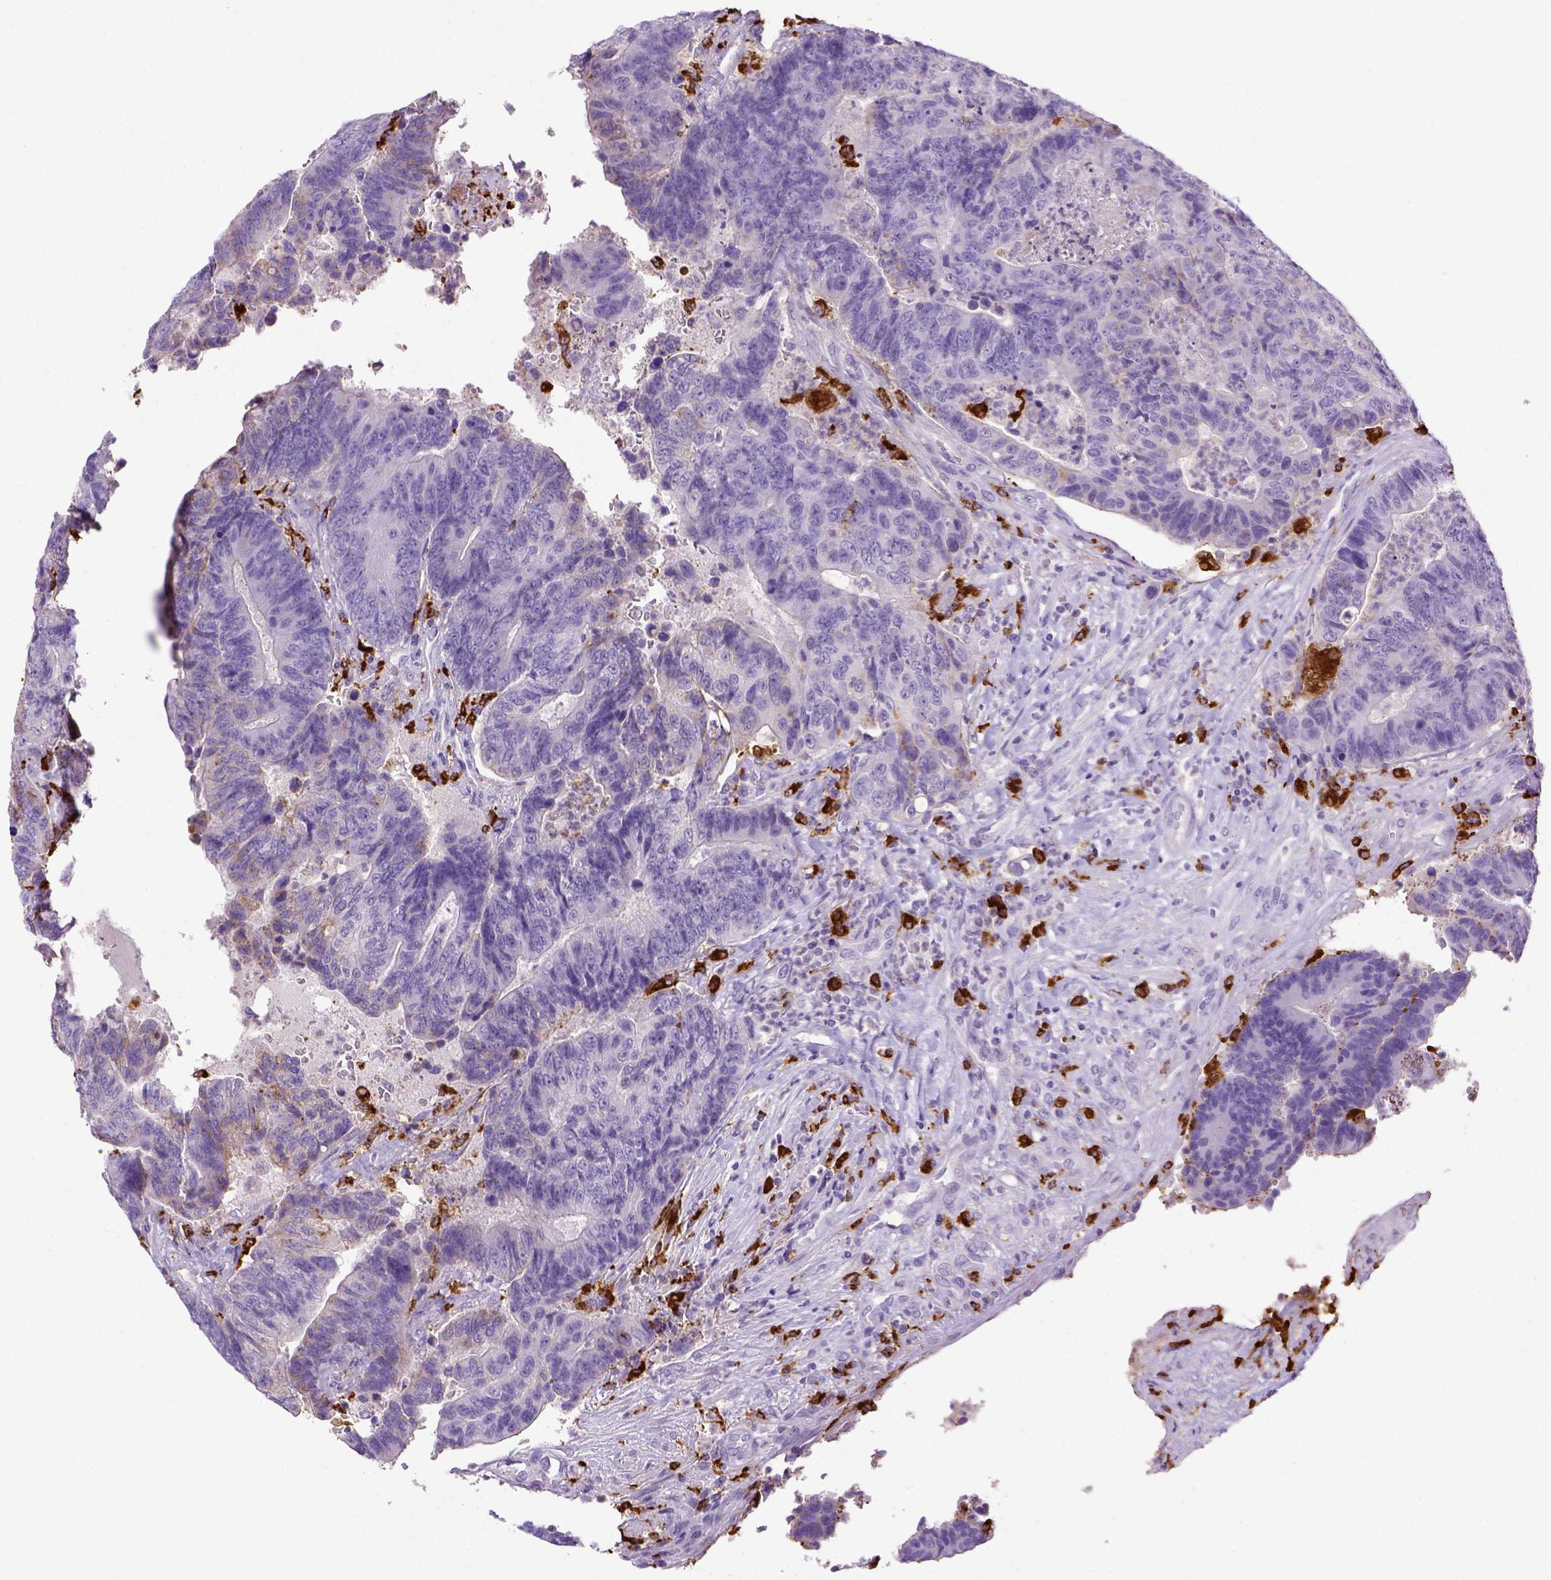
{"staining": {"intensity": "negative", "quantity": "none", "location": "none"}, "tissue": "colorectal cancer", "cell_type": "Tumor cells", "image_type": "cancer", "snomed": [{"axis": "morphology", "description": "Adenocarcinoma, NOS"}, {"axis": "topography", "description": "Colon"}], "caption": "The image shows no significant expression in tumor cells of colorectal cancer (adenocarcinoma).", "gene": "CD68", "patient": {"sex": "female", "age": 48}}